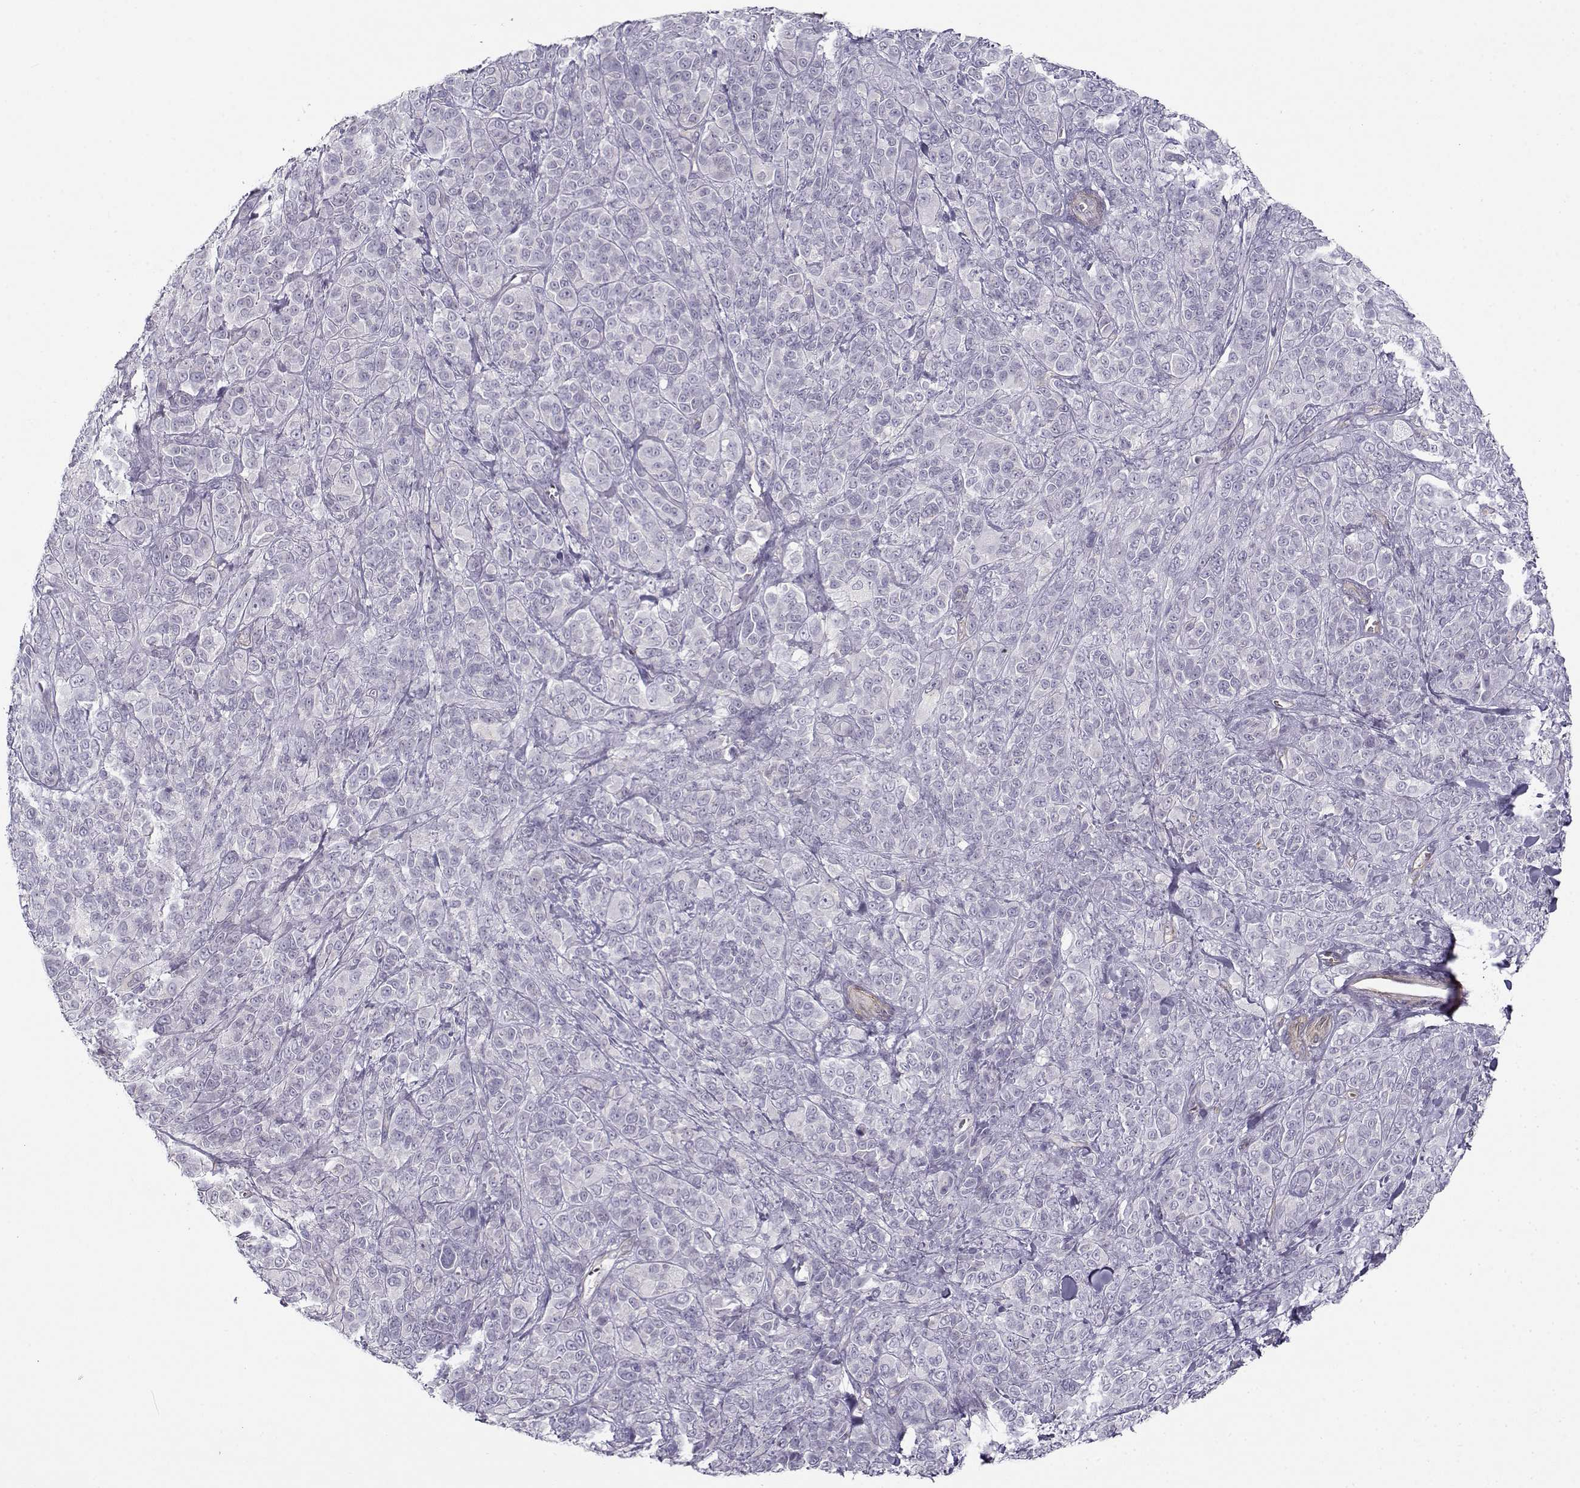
{"staining": {"intensity": "negative", "quantity": "none", "location": "none"}, "tissue": "melanoma", "cell_type": "Tumor cells", "image_type": "cancer", "snomed": [{"axis": "morphology", "description": "Malignant melanoma, NOS"}, {"axis": "topography", "description": "Skin"}], "caption": "Immunohistochemistry image of human malignant melanoma stained for a protein (brown), which shows no positivity in tumor cells.", "gene": "MYO1A", "patient": {"sex": "female", "age": 87}}